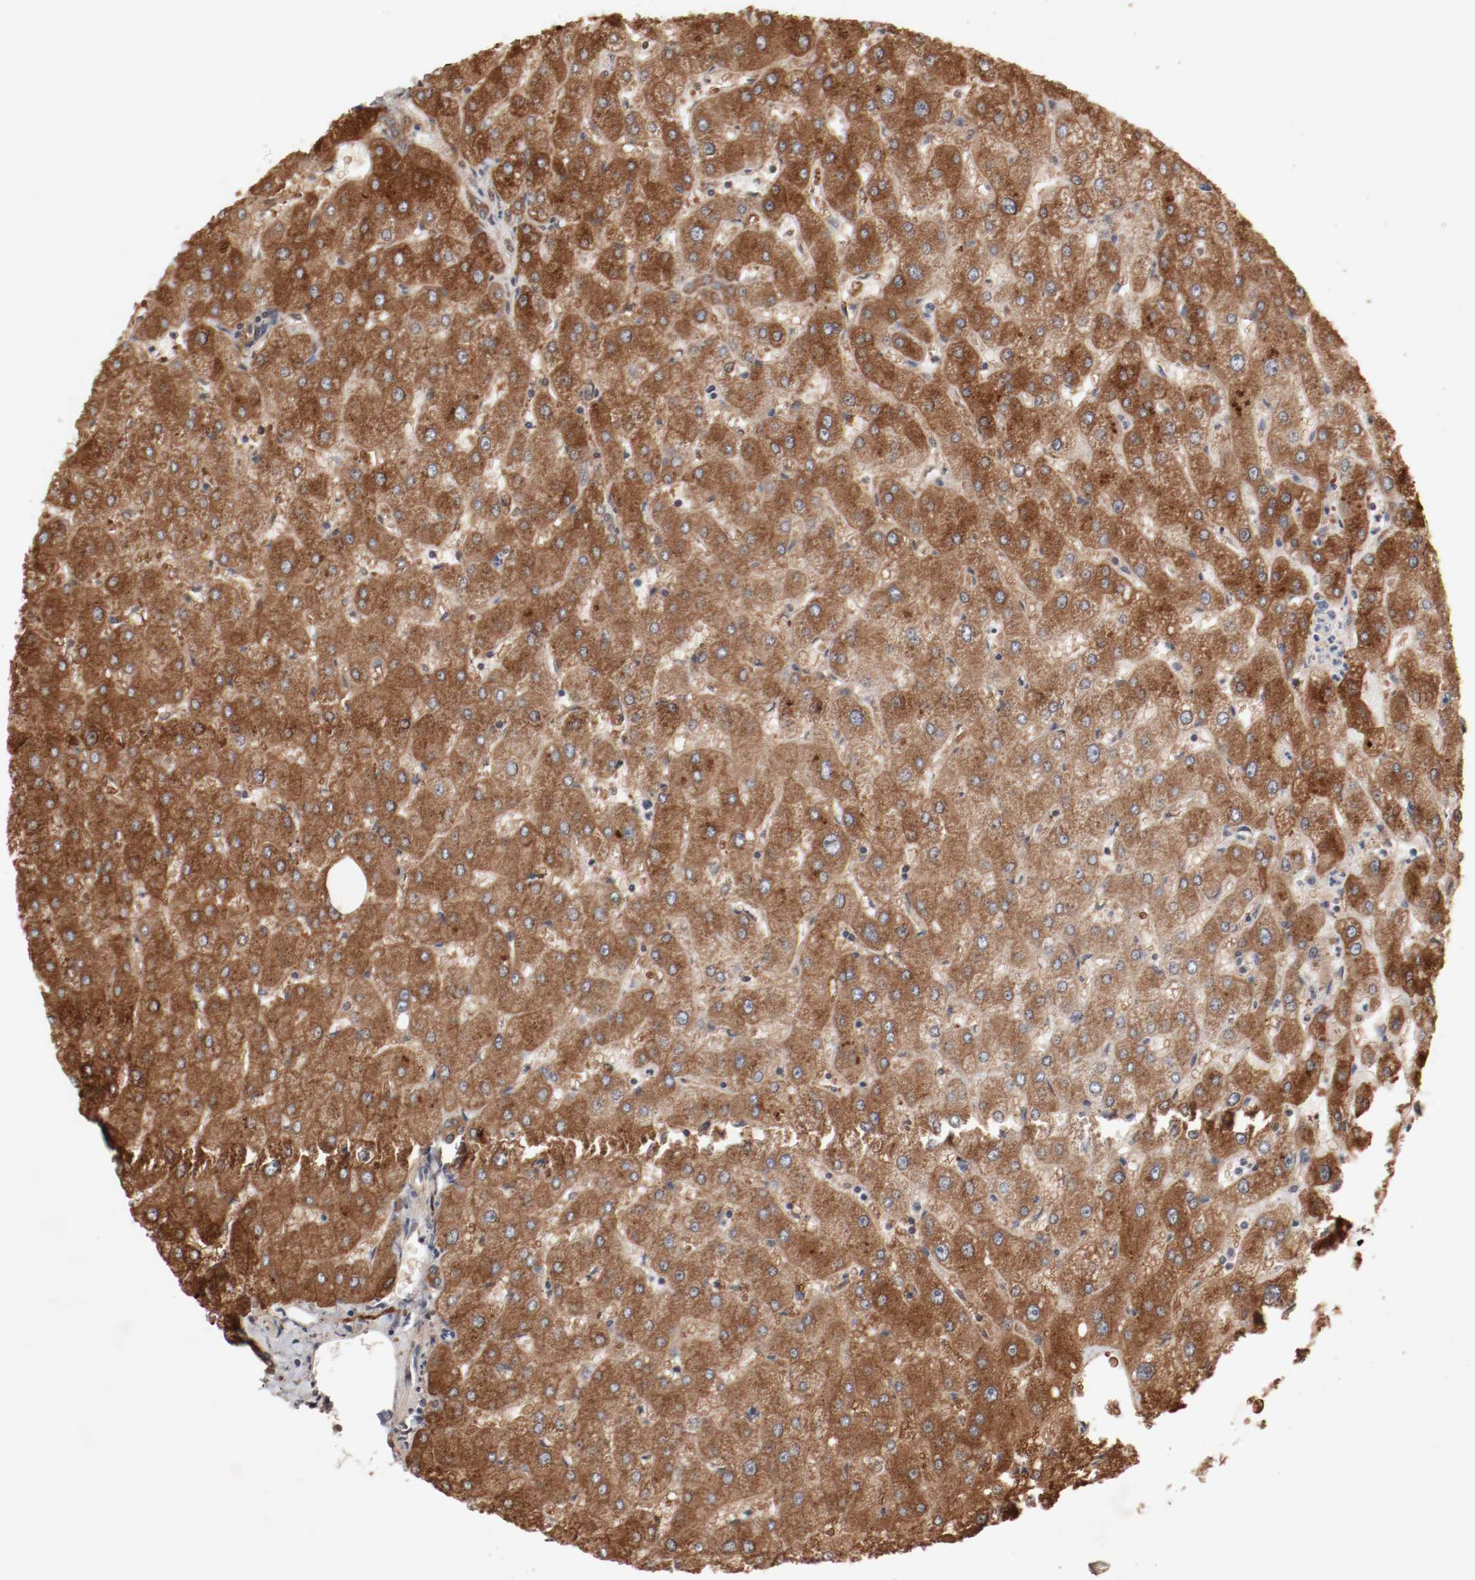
{"staining": {"intensity": "weak", "quantity": ">75%", "location": "cytoplasmic/membranous"}, "tissue": "liver", "cell_type": "Cholangiocytes", "image_type": "normal", "snomed": [{"axis": "morphology", "description": "Normal tissue, NOS"}, {"axis": "topography", "description": "Liver"}], "caption": "Liver stained with a brown dye displays weak cytoplasmic/membranous positive expression in about >75% of cholangiocytes.", "gene": "WASL", "patient": {"sex": "male", "age": 67}}